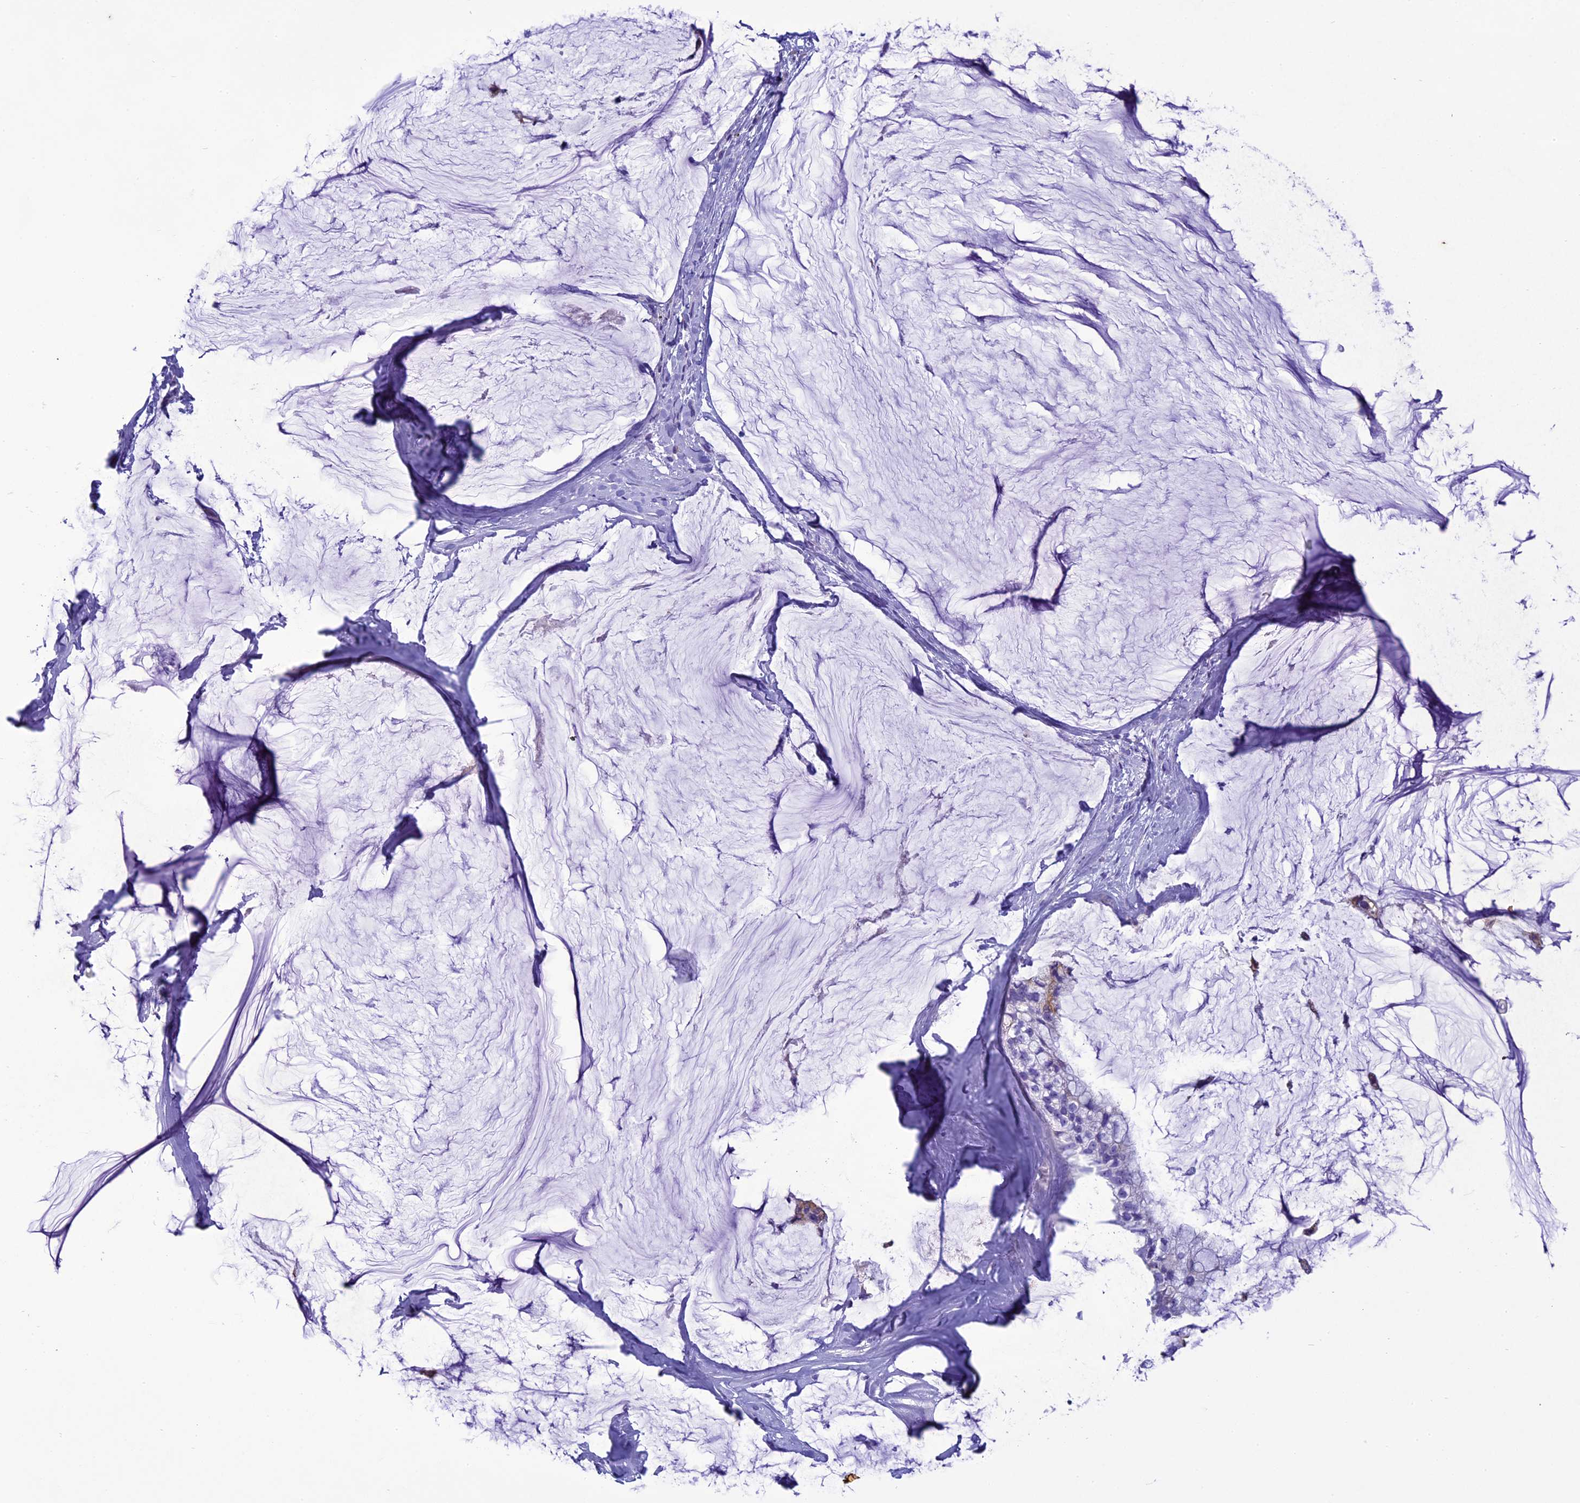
{"staining": {"intensity": "negative", "quantity": "none", "location": "none"}, "tissue": "ovarian cancer", "cell_type": "Tumor cells", "image_type": "cancer", "snomed": [{"axis": "morphology", "description": "Cystadenocarcinoma, mucinous, NOS"}, {"axis": "topography", "description": "Ovary"}], "caption": "Immunohistochemical staining of ovarian cancer exhibits no significant expression in tumor cells.", "gene": "SCEL", "patient": {"sex": "female", "age": 39}}